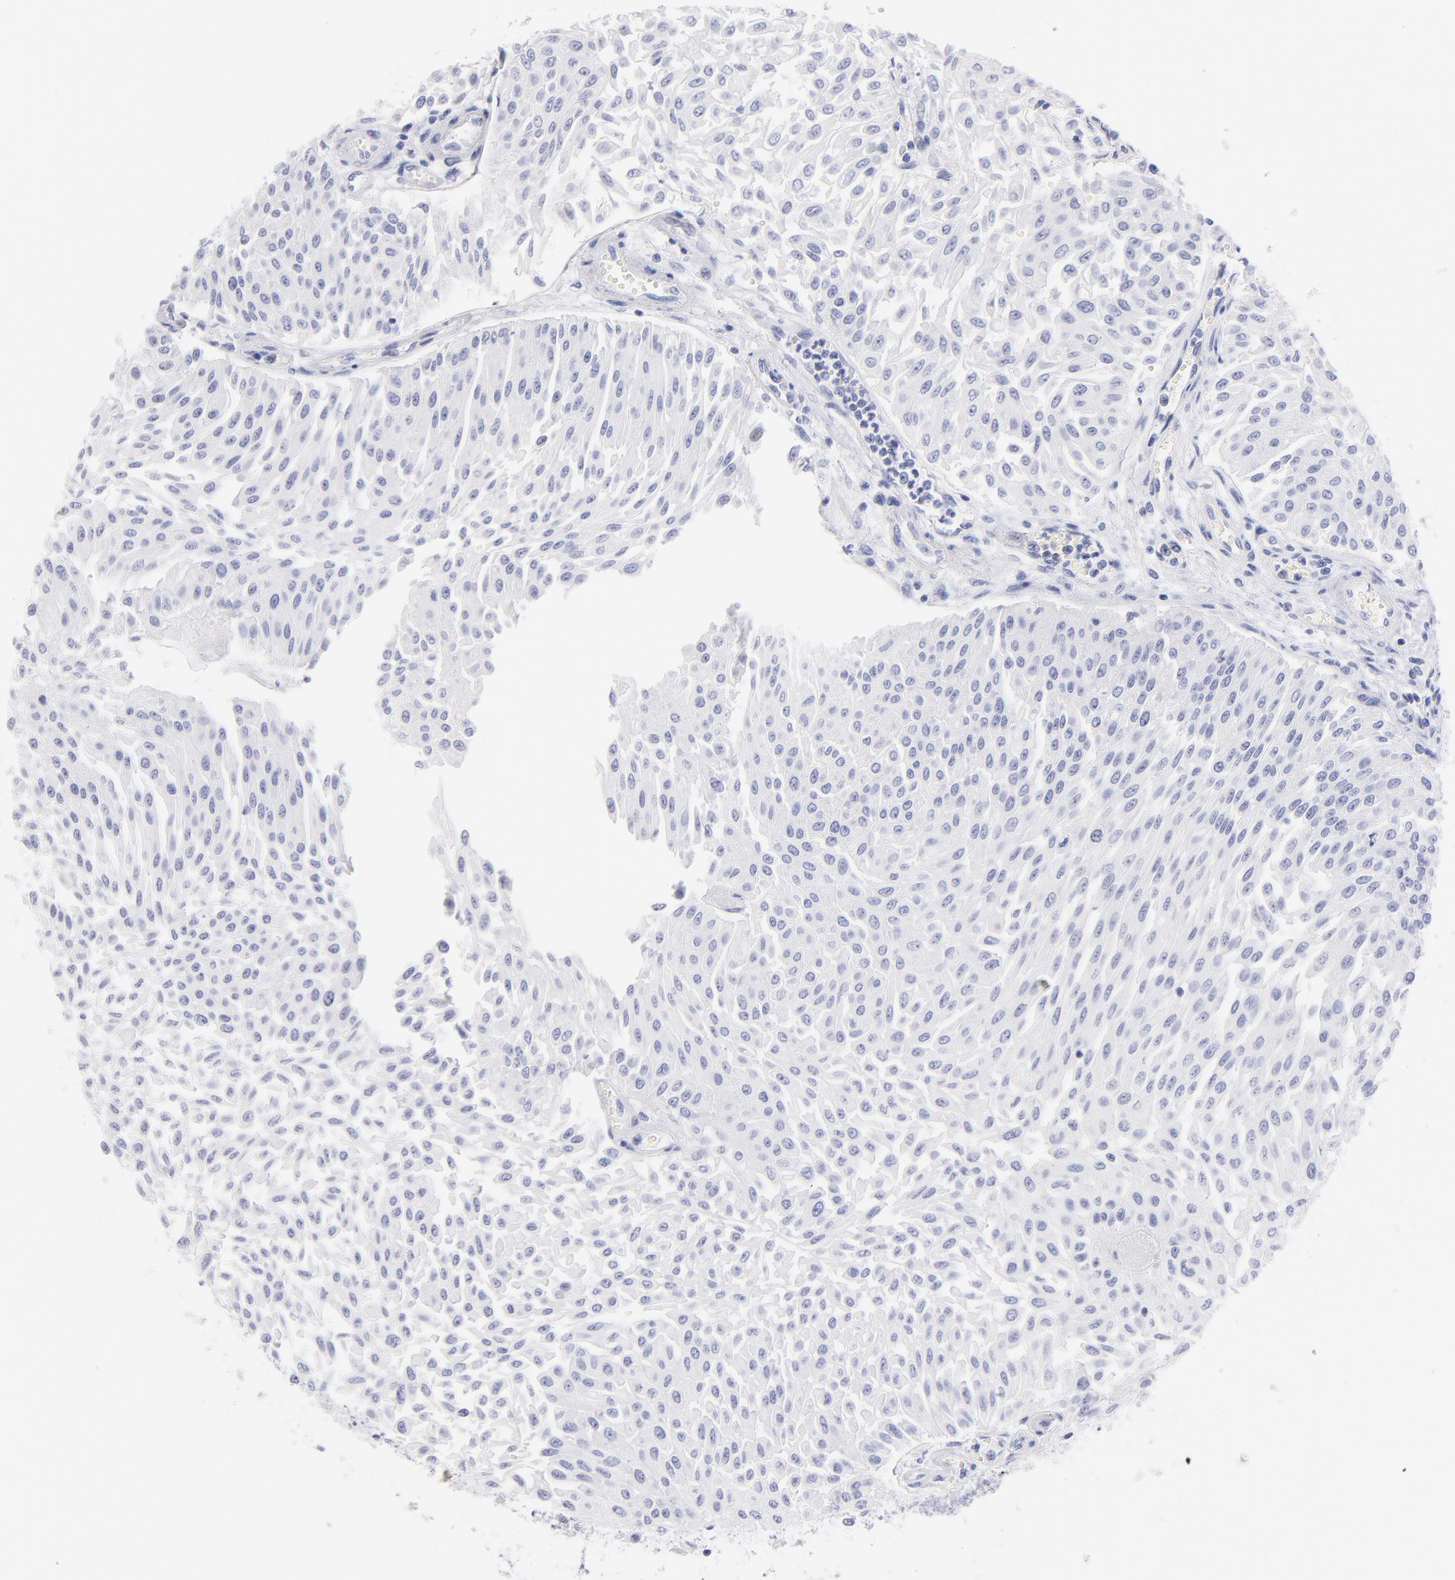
{"staining": {"intensity": "negative", "quantity": "none", "location": "none"}, "tissue": "urothelial cancer", "cell_type": "Tumor cells", "image_type": "cancer", "snomed": [{"axis": "morphology", "description": "Urothelial carcinoma, Low grade"}, {"axis": "topography", "description": "Urinary bladder"}], "caption": "Low-grade urothelial carcinoma stained for a protein using IHC exhibits no expression tumor cells.", "gene": "SCGN", "patient": {"sex": "male", "age": 86}}